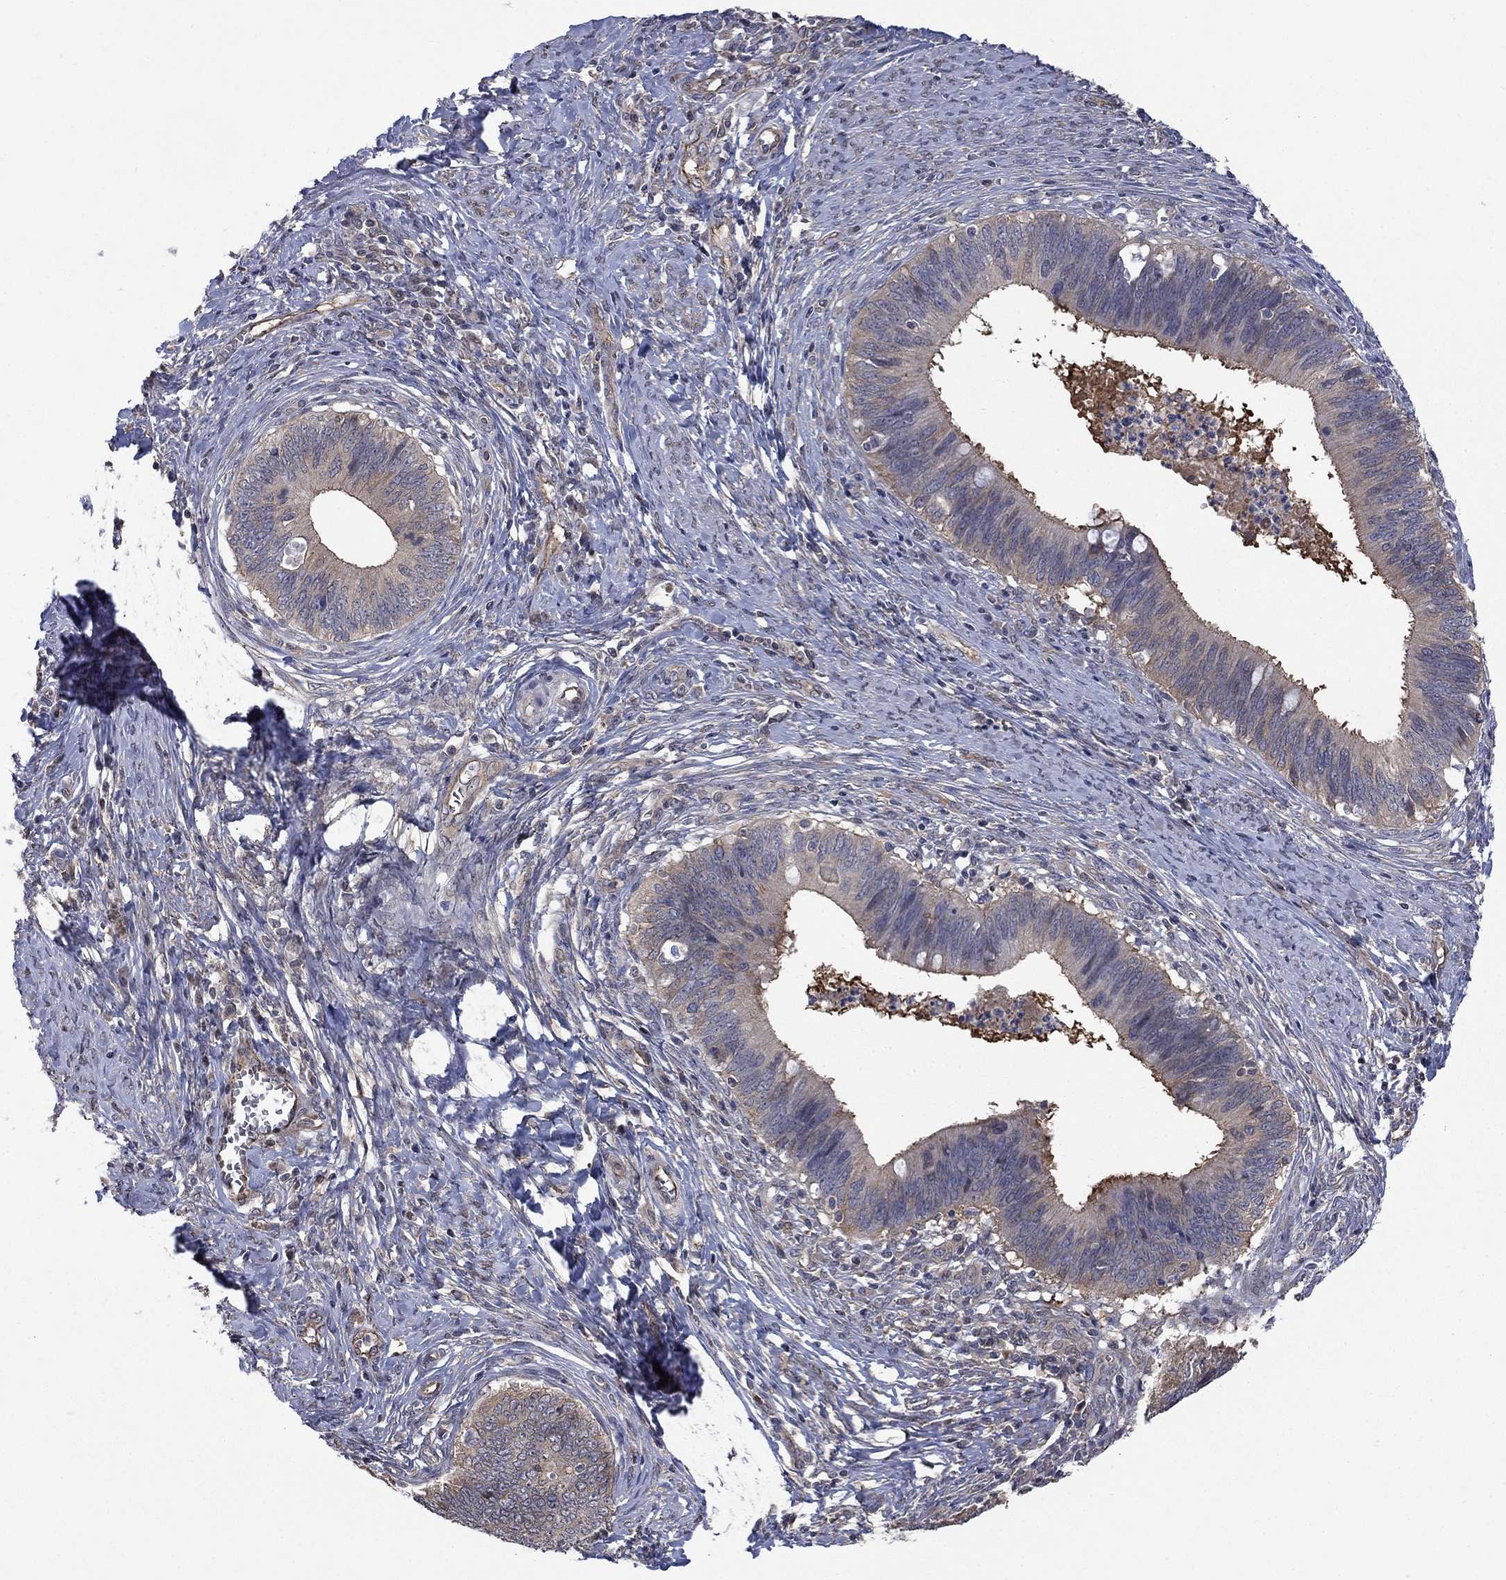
{"staining": {"intensity": "moderate", "quantity": "25%-75%", "location": "cytoplasmic/membranous"}, "tissue": "cervical cancer", "cell_type": "Tumor cells", "image_type": "cancer", "snomed": [{"axis": "morphology", "description": "Adenocarcinoma, NOS"}, {"axis": "topography", "description": "Cervix"}], "caption": "There is medium levels of moderate cytoplasmic/membranous expression in tumor cells of cervical cancer, as demonstrated by immunohistochemical staining (brown color).", "gene": "PDZD2", "patient": {"sex": "female", "age": 42}}